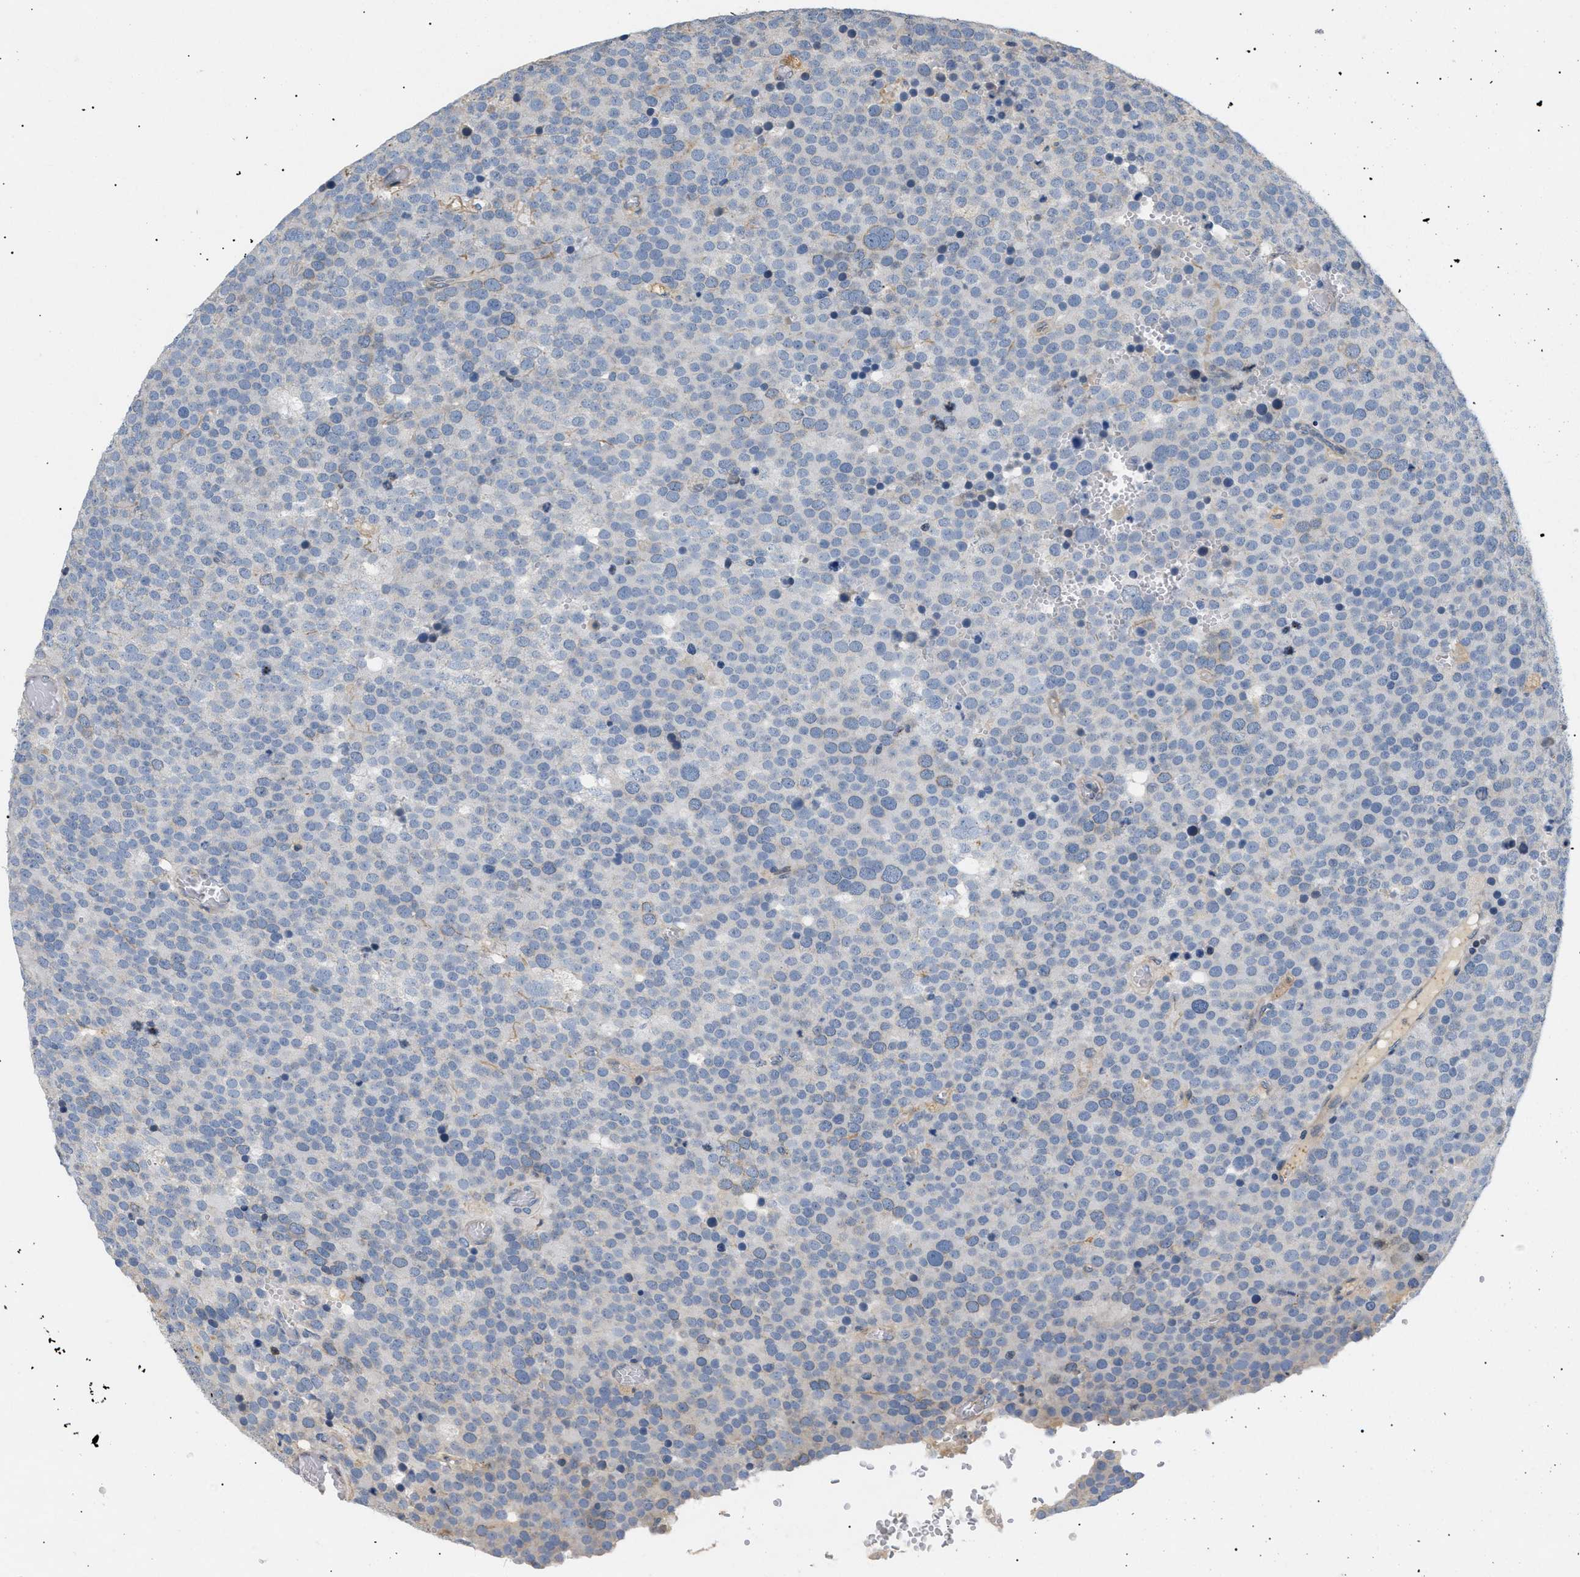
{"staining": {"intensity": "negative", "quantity": "none", "location": "none"}, "tissue": "testis cancer", "cell_type": "Tumor cells", "image_type": "cancer", "snomed": [{"axis": "morphology", "description": "Normal tissue, NOS"}, {"axis": "morphology", "description": "Seminoma, NOS"}, {"axis": "topography", "description": "Testis"}], "caption": "Immunohistochemical staining of testis cancer displays no significant expression in tumor cells. (Stains: DAB IHC with hematoxylin counter stain, Microscopy: brightfield microscopy at high magnification).", "gene": "FARS2", "patient": {"sex": "male", "age": 71}}